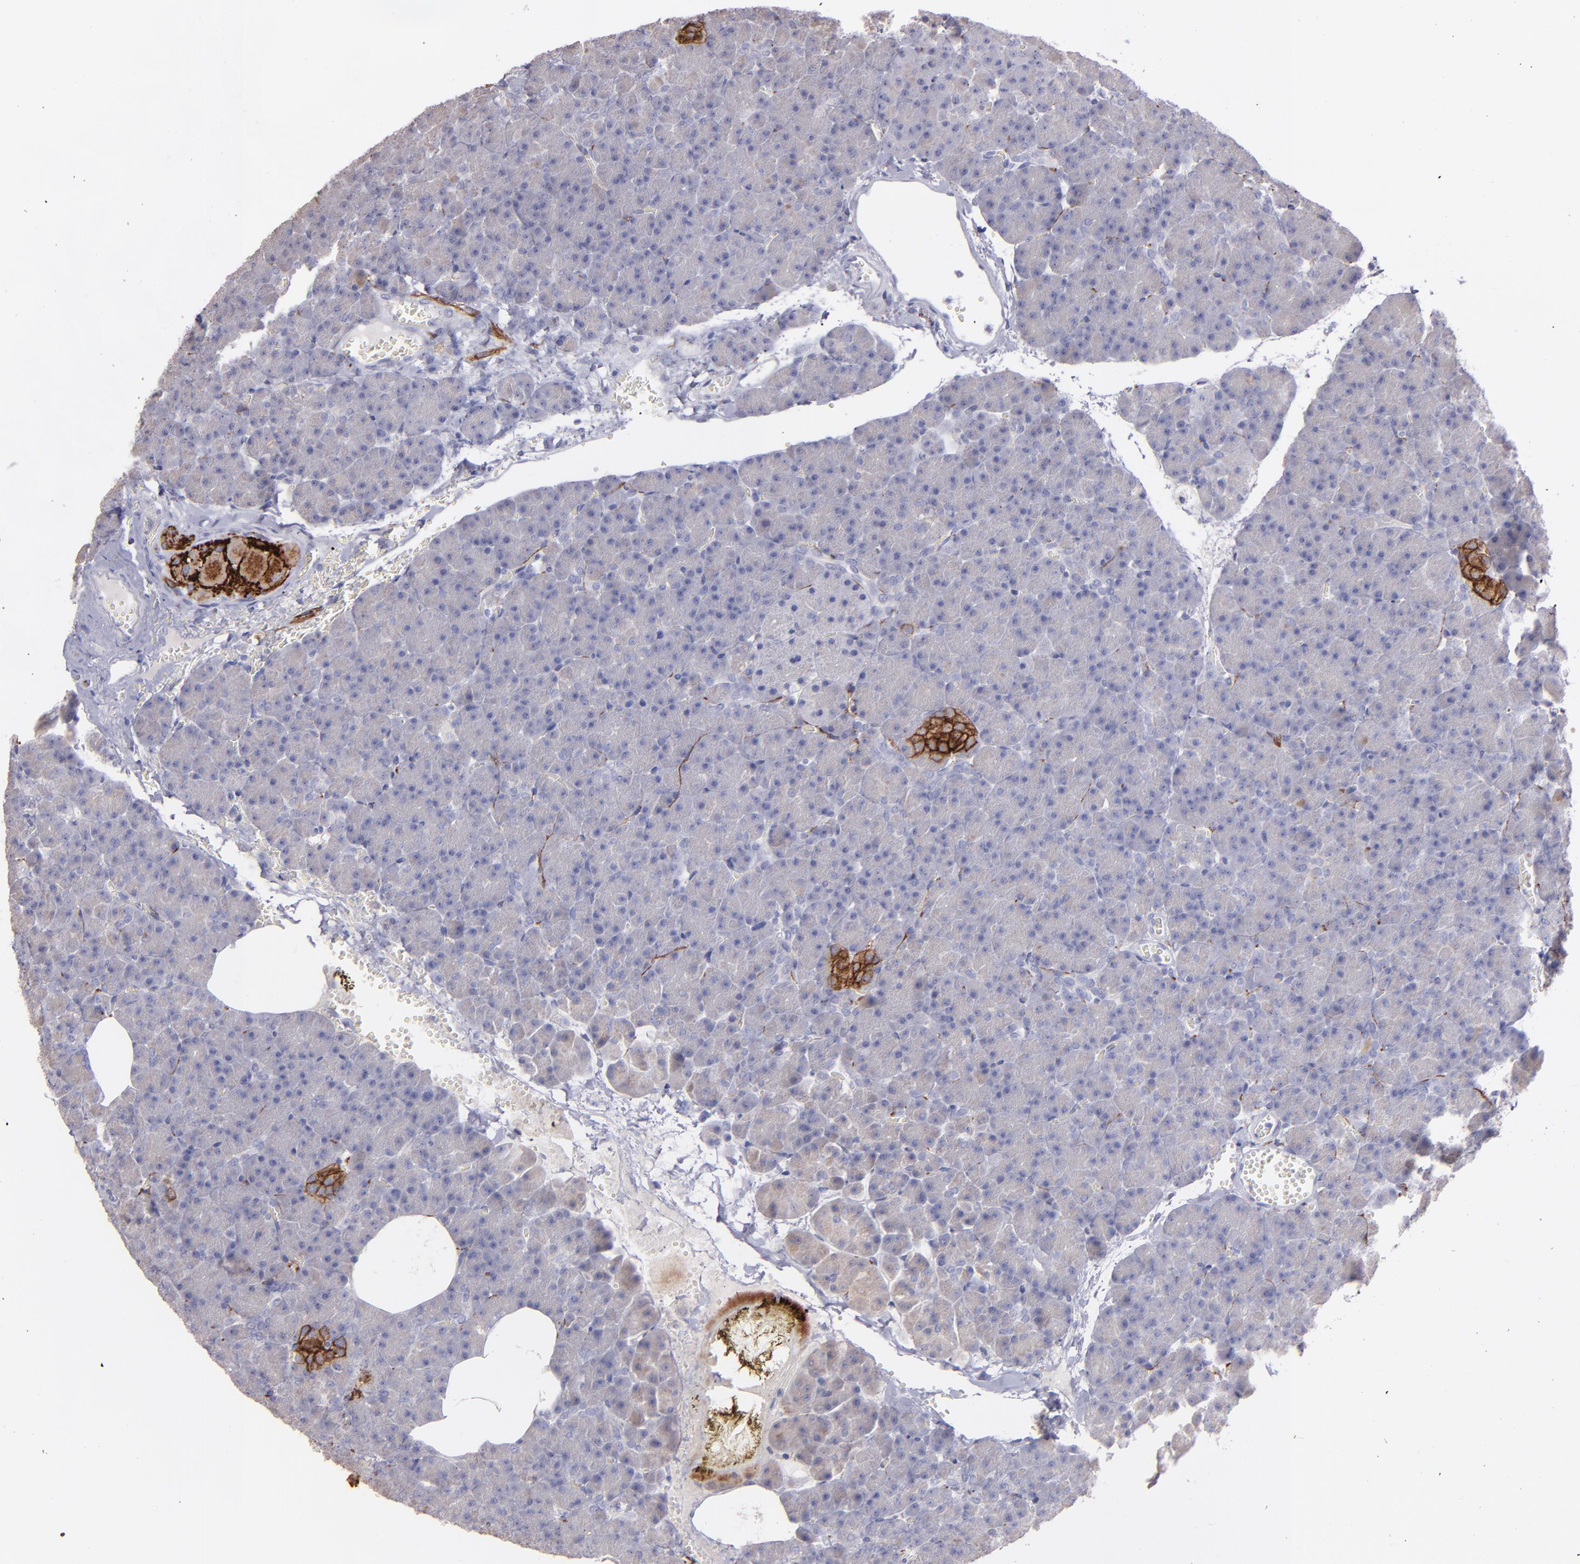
{"staining": {"intensity": "negative", "quantity": "none", "location": "none"}, "tissue": "pancreas", "cell_type": "Exocrine glandular cells", "image_type": "normal", "snomed": [{"axis": "morphology", "description": "Normal tissue, NOS"}, {"axis": "topography", "description": "Pancreas"}], "caption": "The photomicrograph displays no staining of exocrine glandular cells in unremarkable pancreas.", "gene": "SNAP25", "patient": {"sex": "female", "age": 35}}